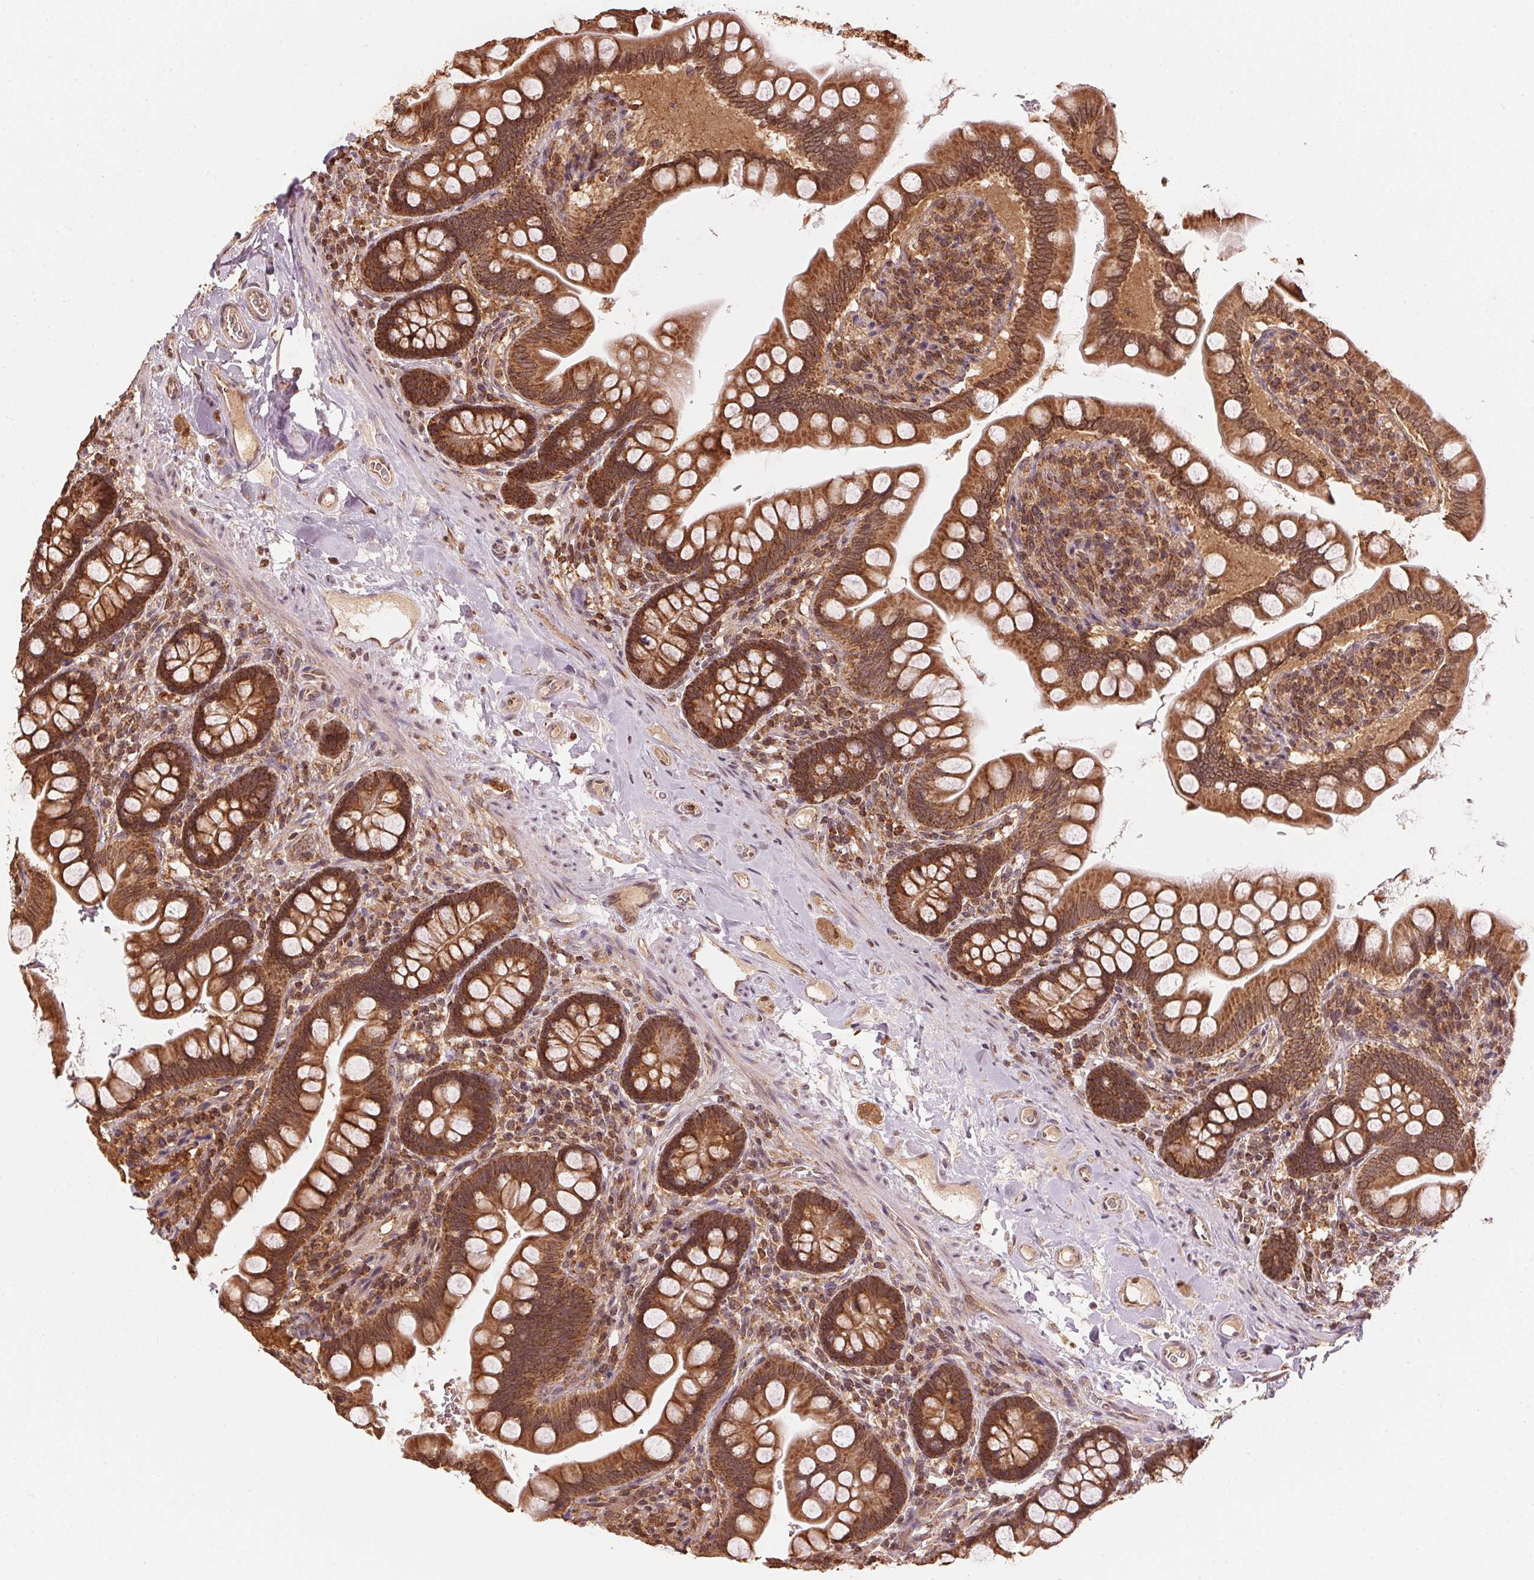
{"staining": {"intensity": "strong", "quantity": ">75%", "location": "cytoplasmic/membranous"}, "tissue": "small intestine", "cell_type": "Glandular cells", "image_type": "normal", "snomed": [{"axis": "morphology", "description": "Normal tissue, NOS"}, {"axis": "topography", "description": "Small intestine"}], "caption": "Immunohistochemical staining of normal human small intestine exhibits high levels of strong cytoplasmic/membranous staining in about >75% of glandular cells.", "gene": "ARHGAP6", "patient": {"sex": "female", "age": 56}}